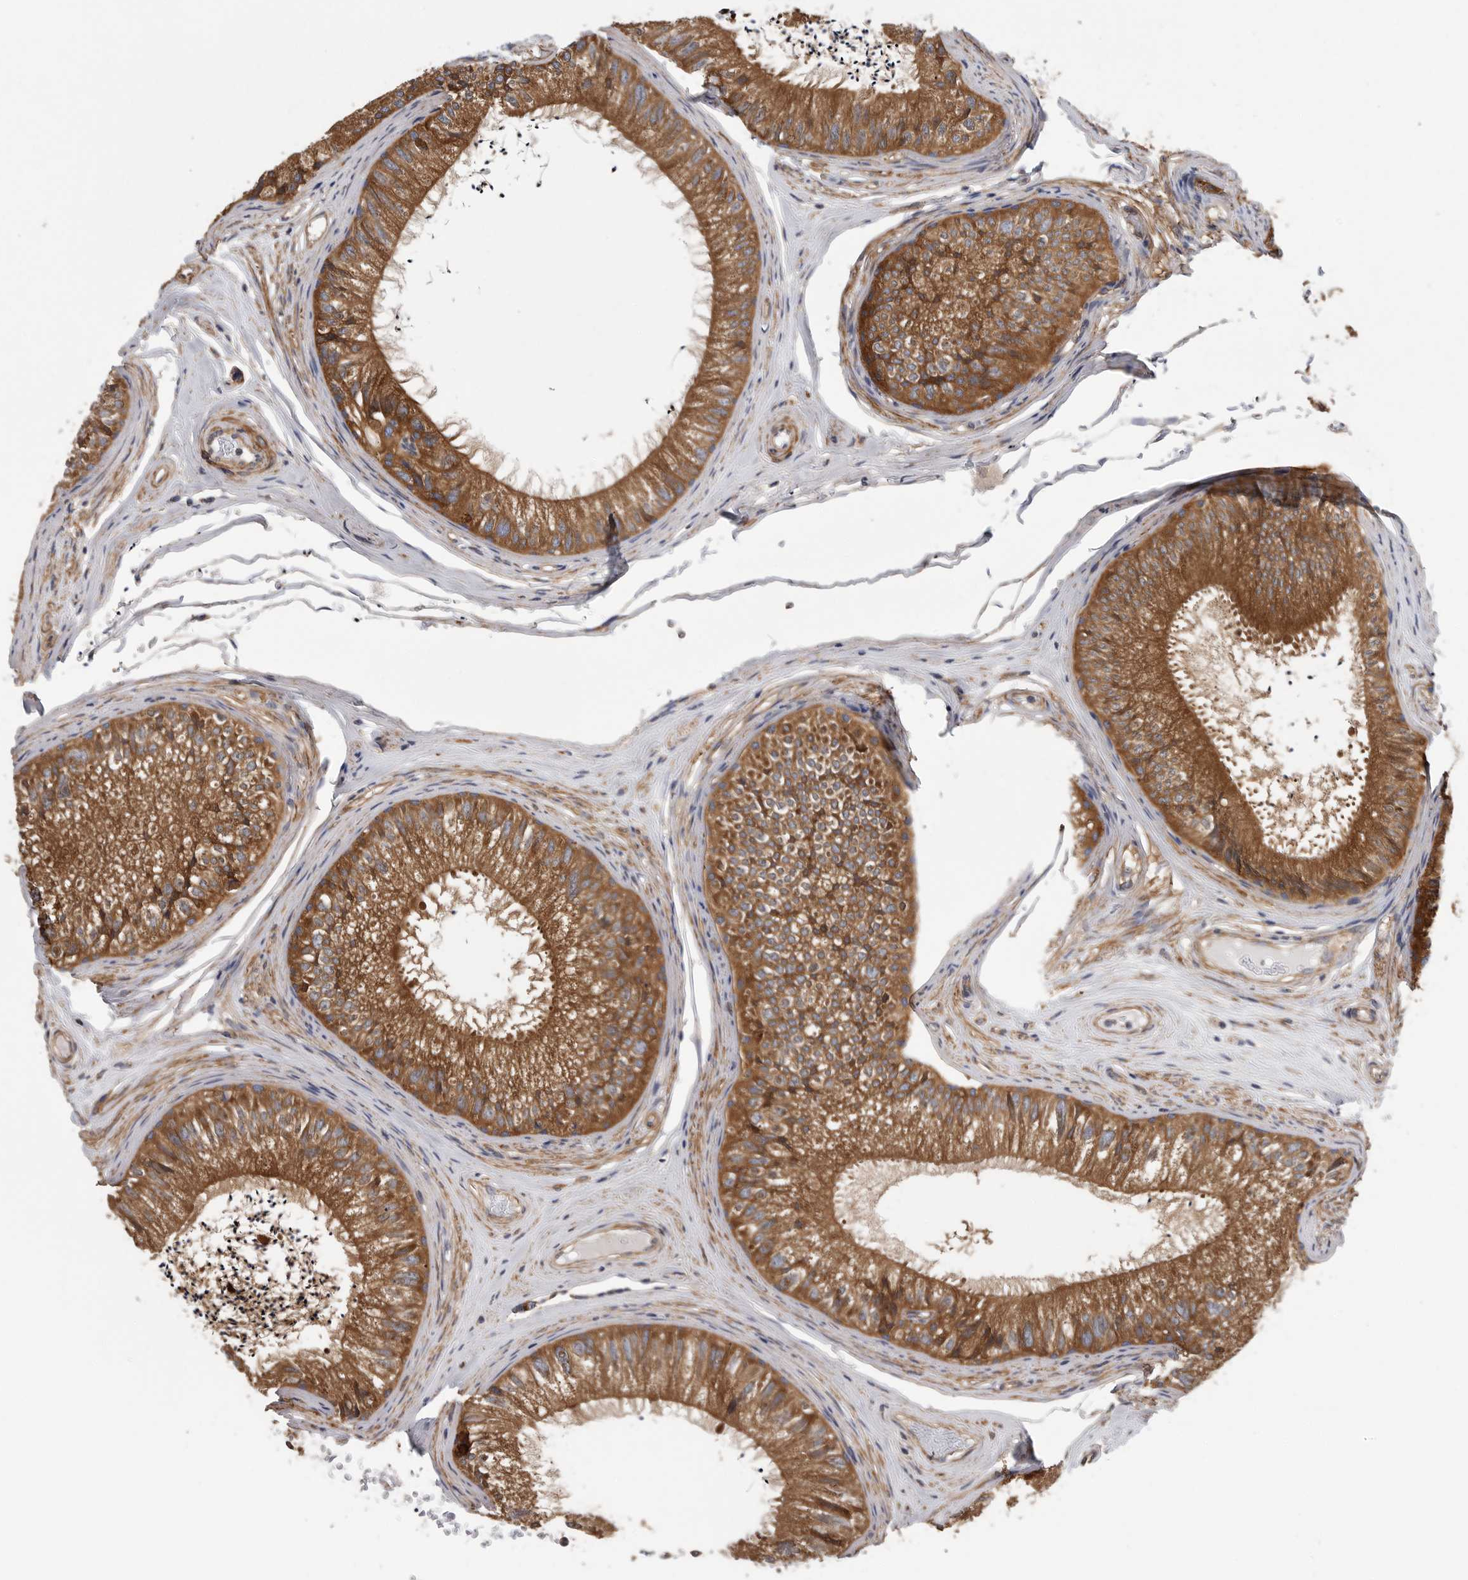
{"staining": {"intensity": "strong", "quantity": "25%-75%", "location": "cytoplasmic/membranous"}, "tissue": "epididymis", "cell_type": "Glandular cells", "image_type": "normal", "snomed": [{"axis": "morphology", "description": "Normal tissue, NOS"}, {"axis": "topography", "description": "Epididymis"}], "caption": "Immunohistochemistry (DAB) staining of benign epididymis demonstrates strong cytoplasmic/membranous protein staining in approximately 25%-75% of glandular cells. The staining was performed using DAB, with brown indicating positive protein expression. Nuclei are stained blue with hematoxylin.", "gene": "OXR1", "patient": {"sex": "male", "age": 79}}